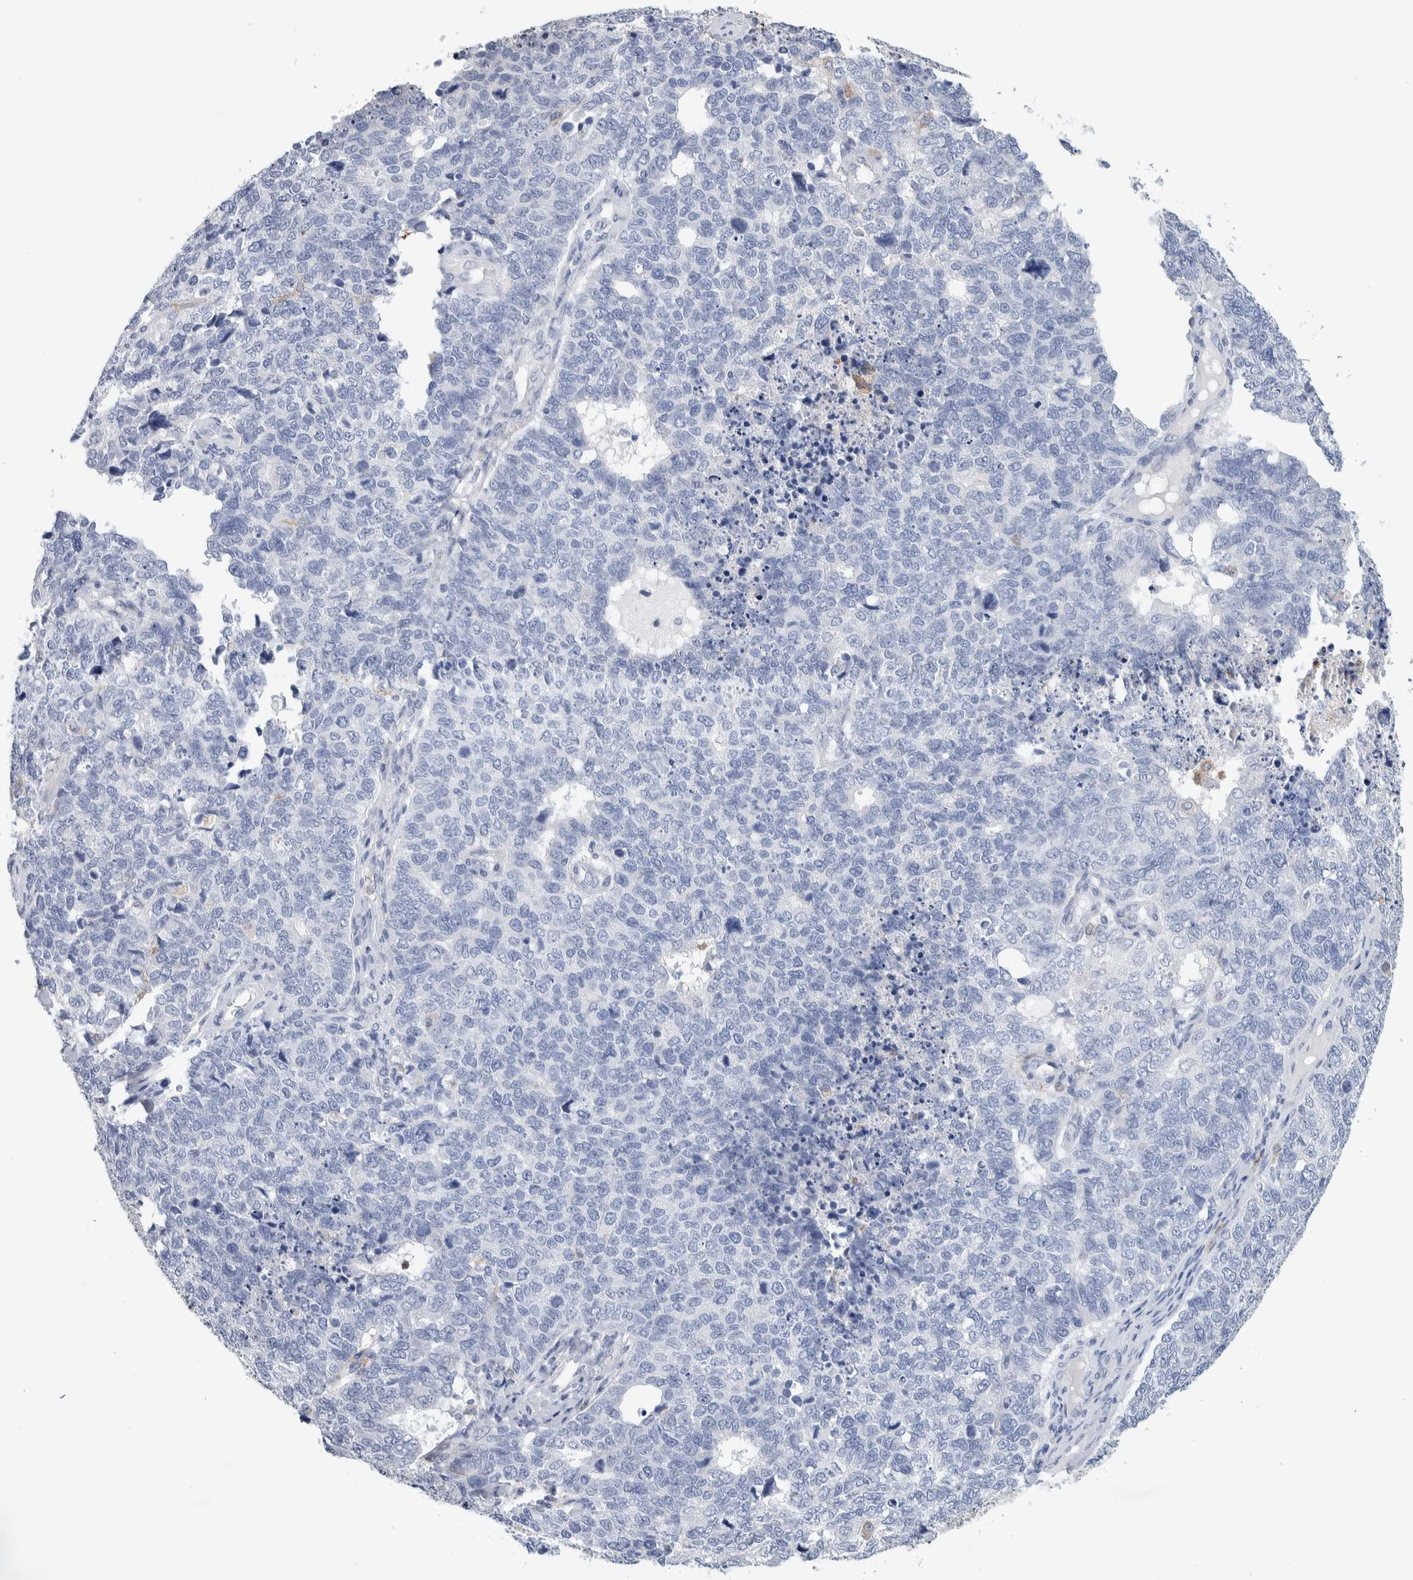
{"staining": {"intensity": "negative", "quantity": "none", "location": "none"}, "tissue": "cervical cancer", "cell_type": "Tumor cells", "image_type": "cancer", "snomed": [{"axis": "morphology", "description": "Squamous cell carcinoma, NOS"}, {"axis": "topography", "description": "Cervix"}], "caption": "Immunohistochemistry image of cervical squamous cell carcinoma stained for a protein (brown), which shows no expression in tumor cells.", "gene": "NCF2", "patient": {"sex": "female", "age": 63}}